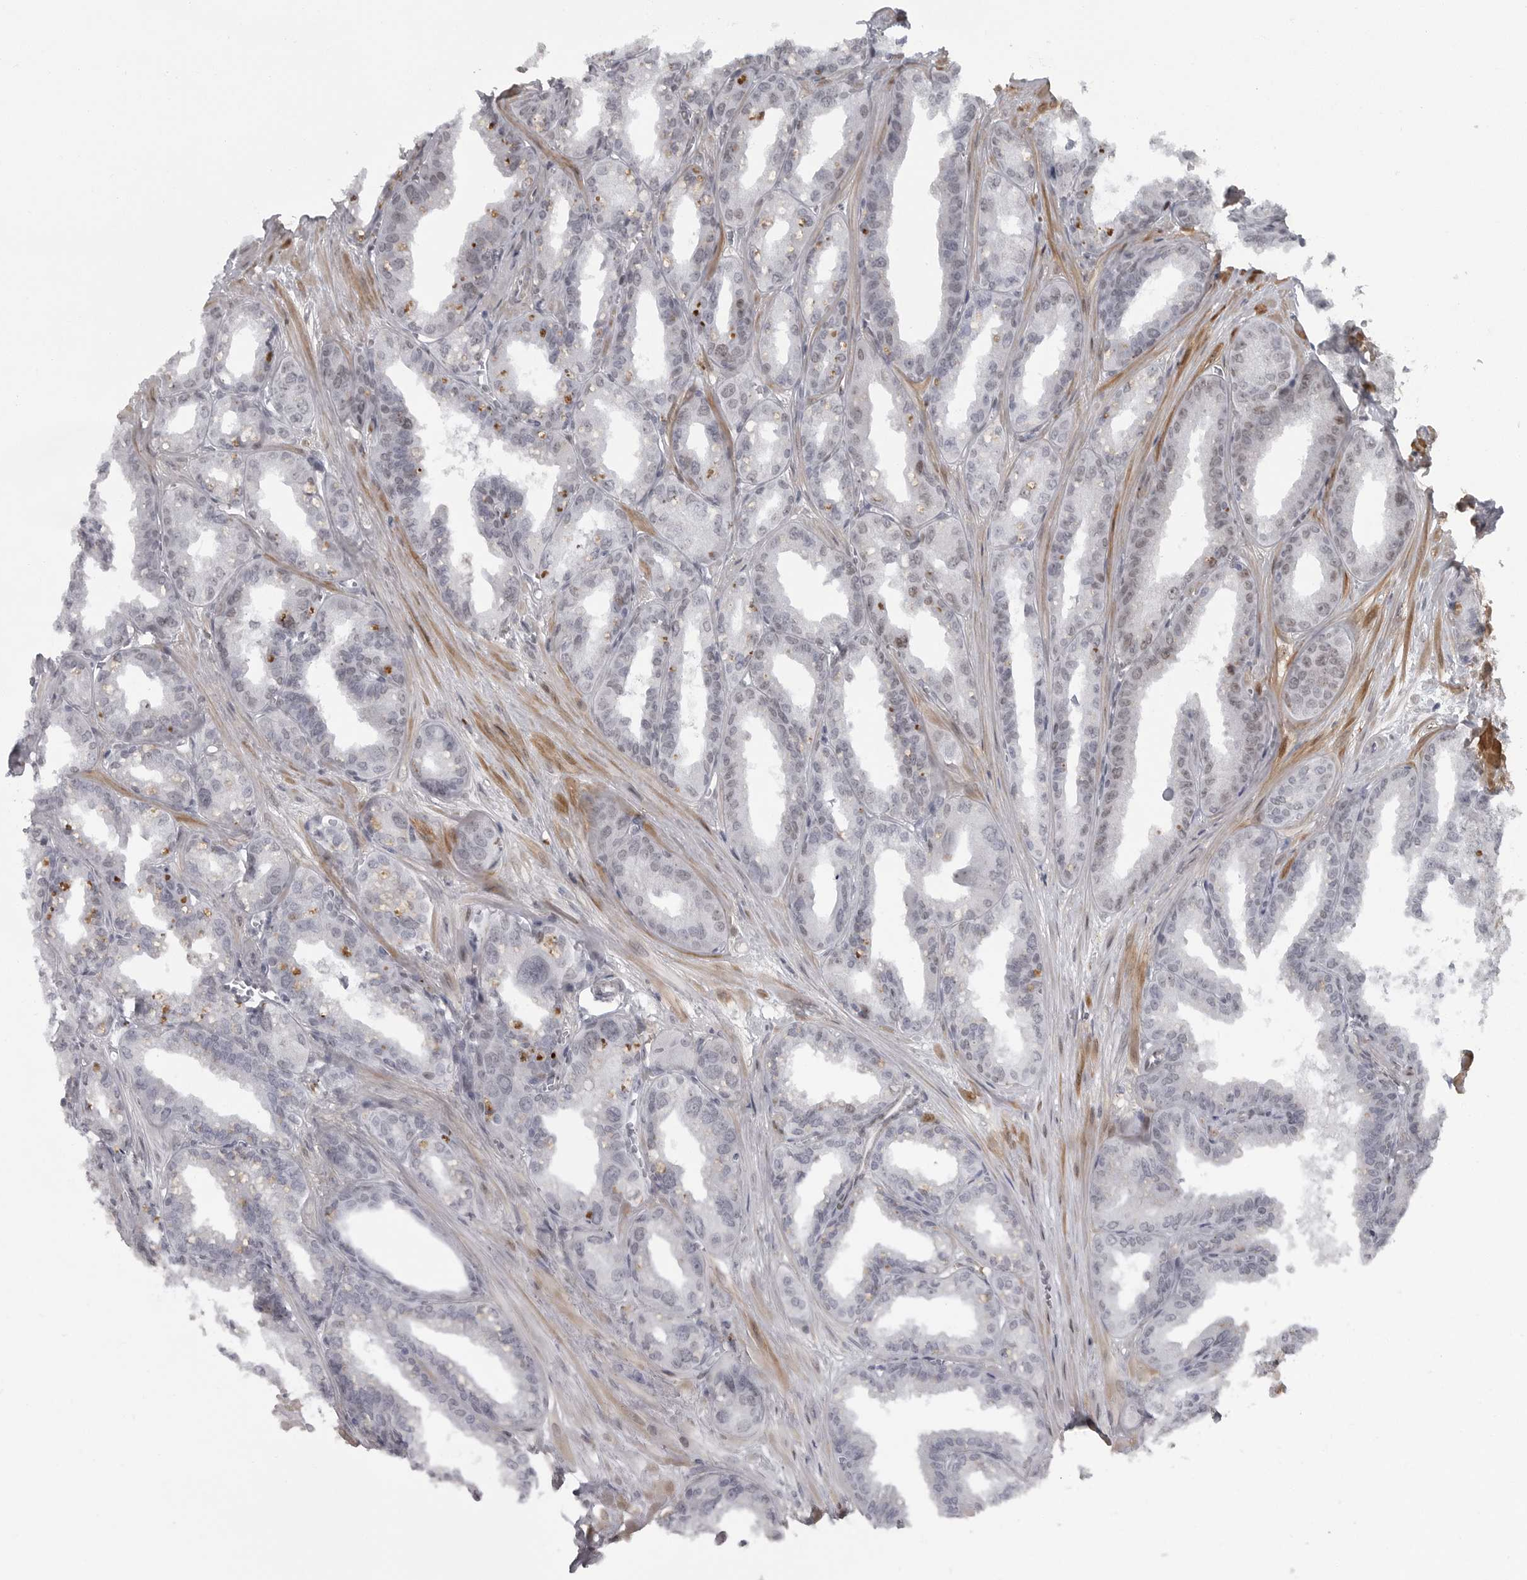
{"staining": {"intensity": "negative", "quantity": "none", "location": "none"}, "tissue": "seminal vesicle", "cell_type": "Glandular cells", "image_type": "normal", "snomed": [{"axis": "morphology", "description": "Normal tissue, NOS"}, {"axis": "topography", "description": "Prostate"}, {"axis": "topography", "description": "Seminal veicle"}], "caption": "A high-resolution photomicrograph shows immunohistochemistry (IHC) staining of normal seminal vesicle, which displays no significant staining in glandular cells. (Stains: DAB immunohistochemistry with hematoxylin counter stain, Microscopy: brightfield microscopy at high magnification).", "gene": "HMGN3", "patient": {"sex": "male", "age": 51}}